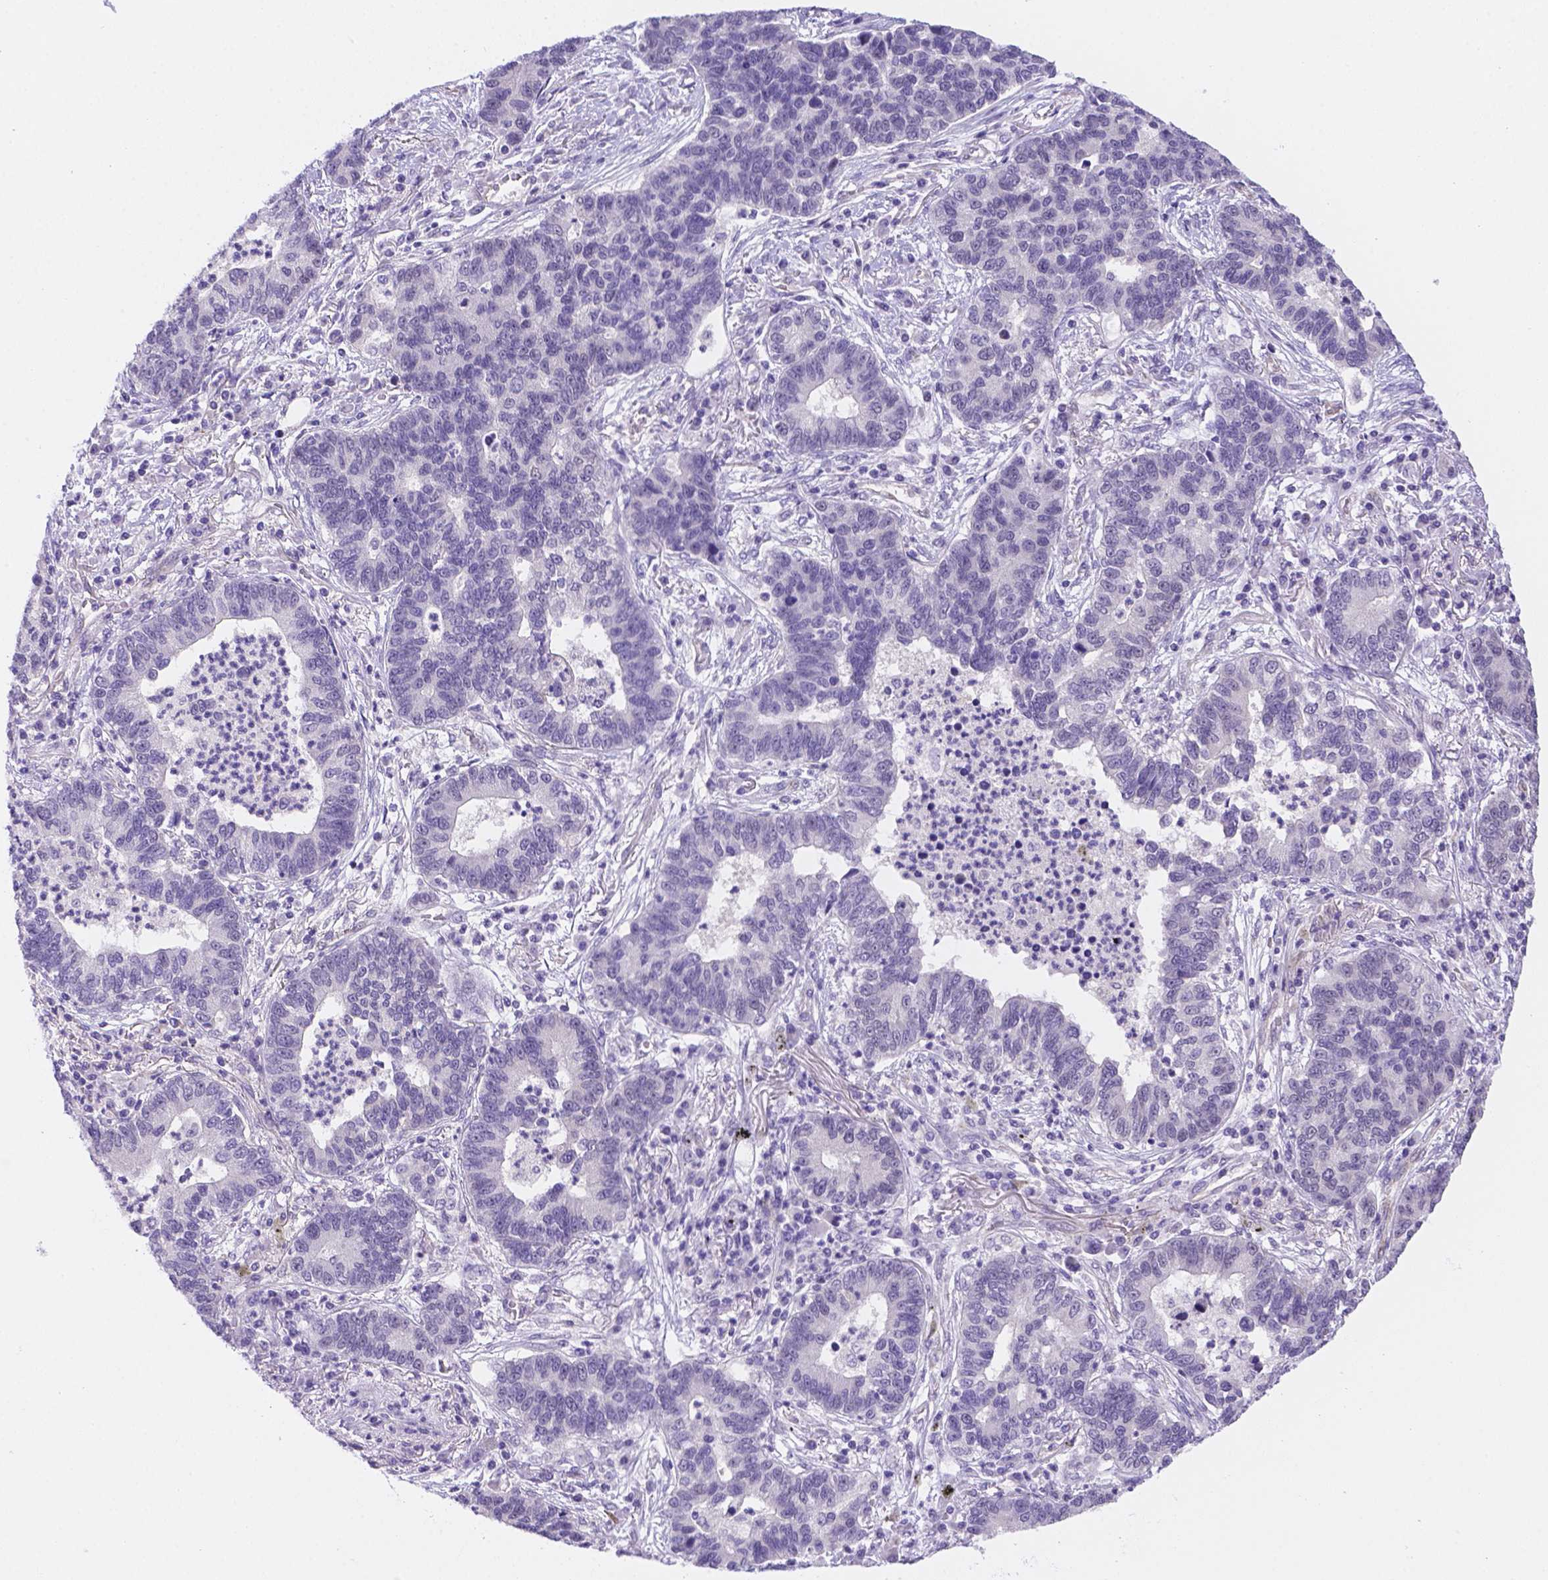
{"staining": {"intensity": "negative", "quantity": "none", "location": "none"}, "tissue": "lung cancer", "cell_type": "Tumor cells", "image_type": "cancer", "snomed": [{"axis": "morphology", "description": "Adenocarcinoma, NOS"}, {"axis": "topography", "description": "Lung"}], "caption": "Micrograph shows no significant protein positivity in tumor cells of lung cancer.", "gene": "NXPE2", "patient": {"sex": "female", "age": 57}}